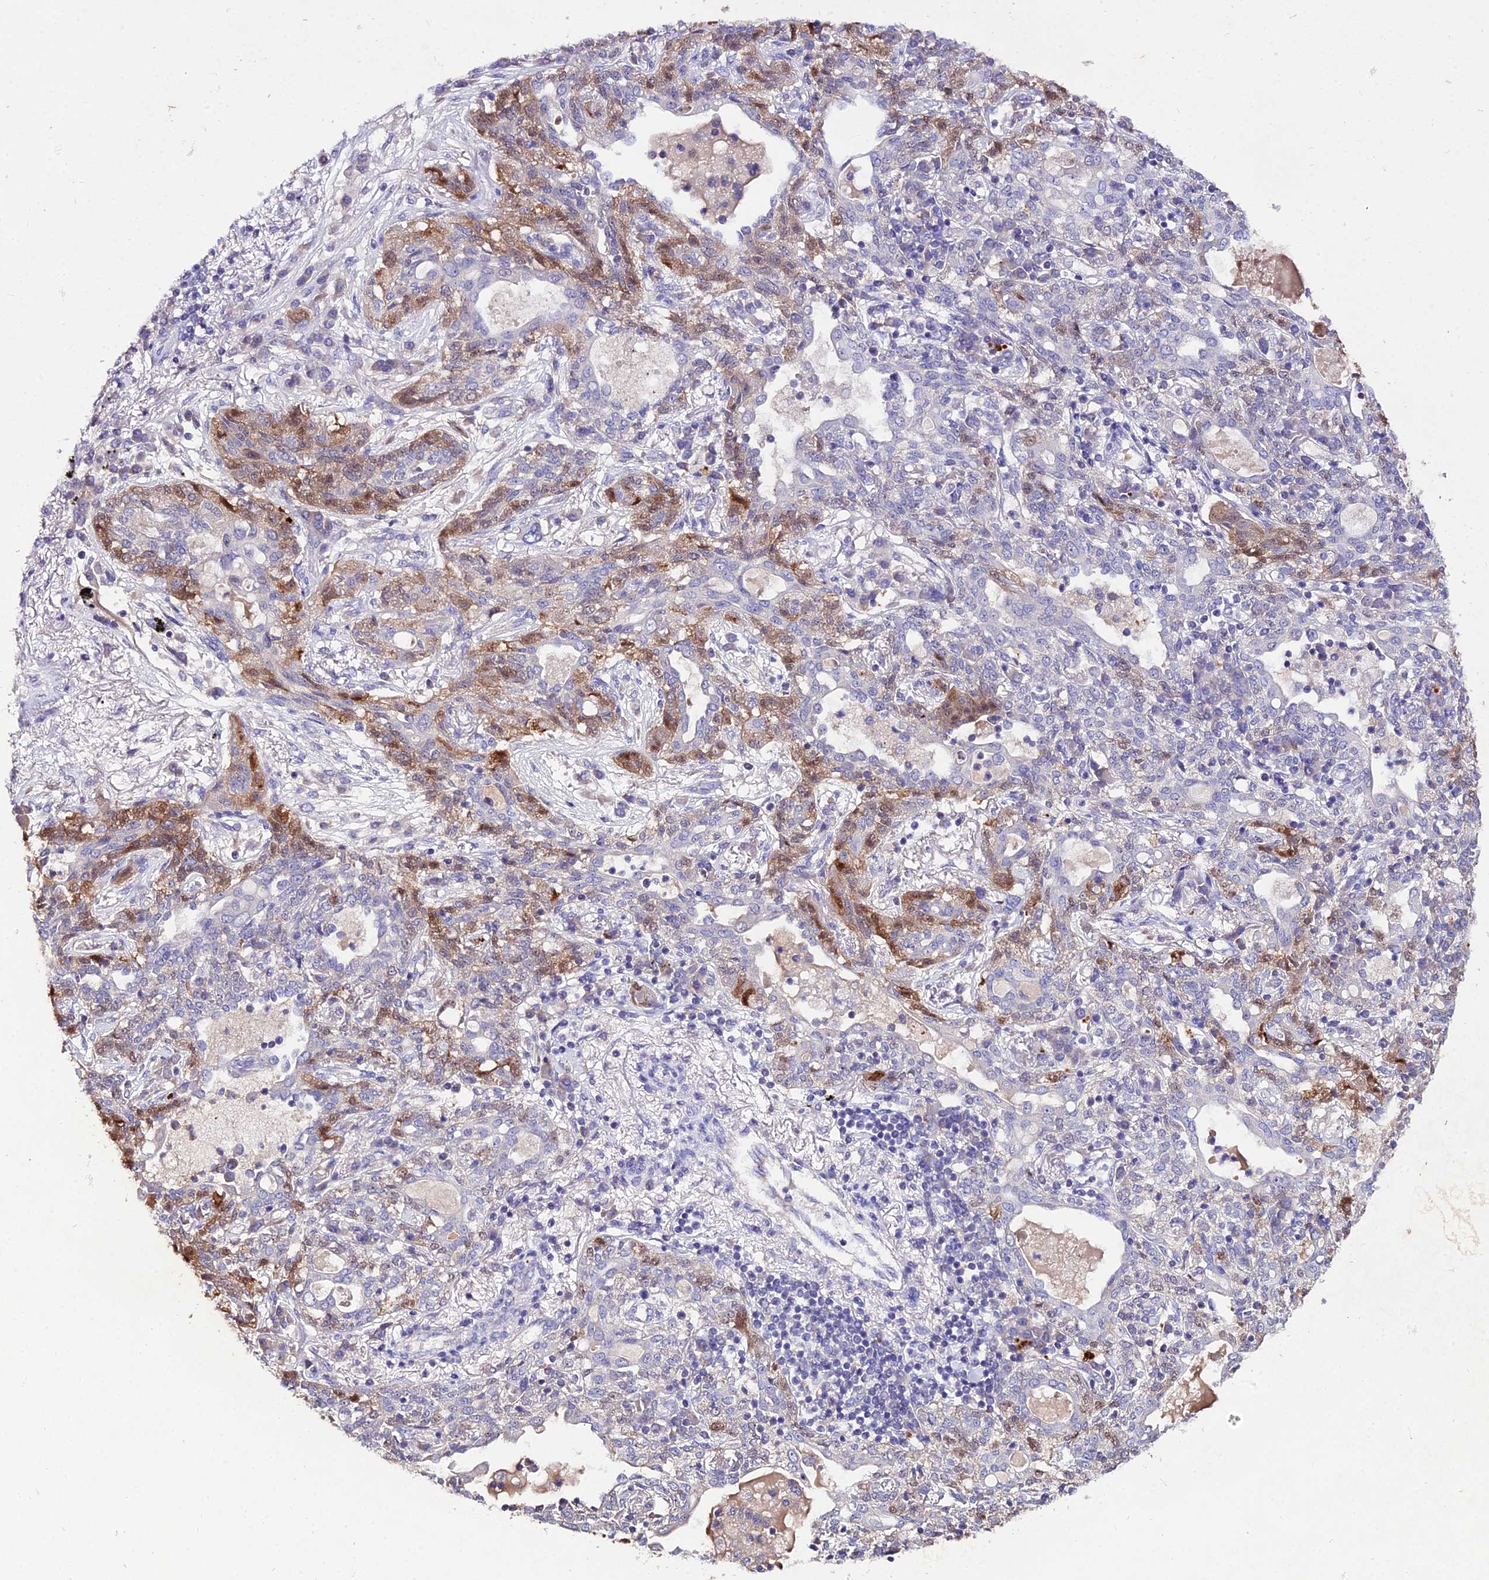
{"staining": {"intensity": "moderate", "quantity": "<25%", "location": "cytoplasmic/membranous,nuclear"}, "tissue": "lung cancer", "cell_type": "Tumor cells", "image_type": "cancer", "snomed": [{"axis": "morphology", "description": "Squamous cell carcinoma, NOS"}, {"axis": "topography", "description": "Lung"}], "caption": "High-power microscopy captured an IHC histopathology image of squamous cell carcinoma (lung), revealing moderate cytoplasmic/membranous and nuclear expression in approximately <25% of tumor cells.", "gene": "LGALS7", "patient": {"sex": "female", "age": 70}}